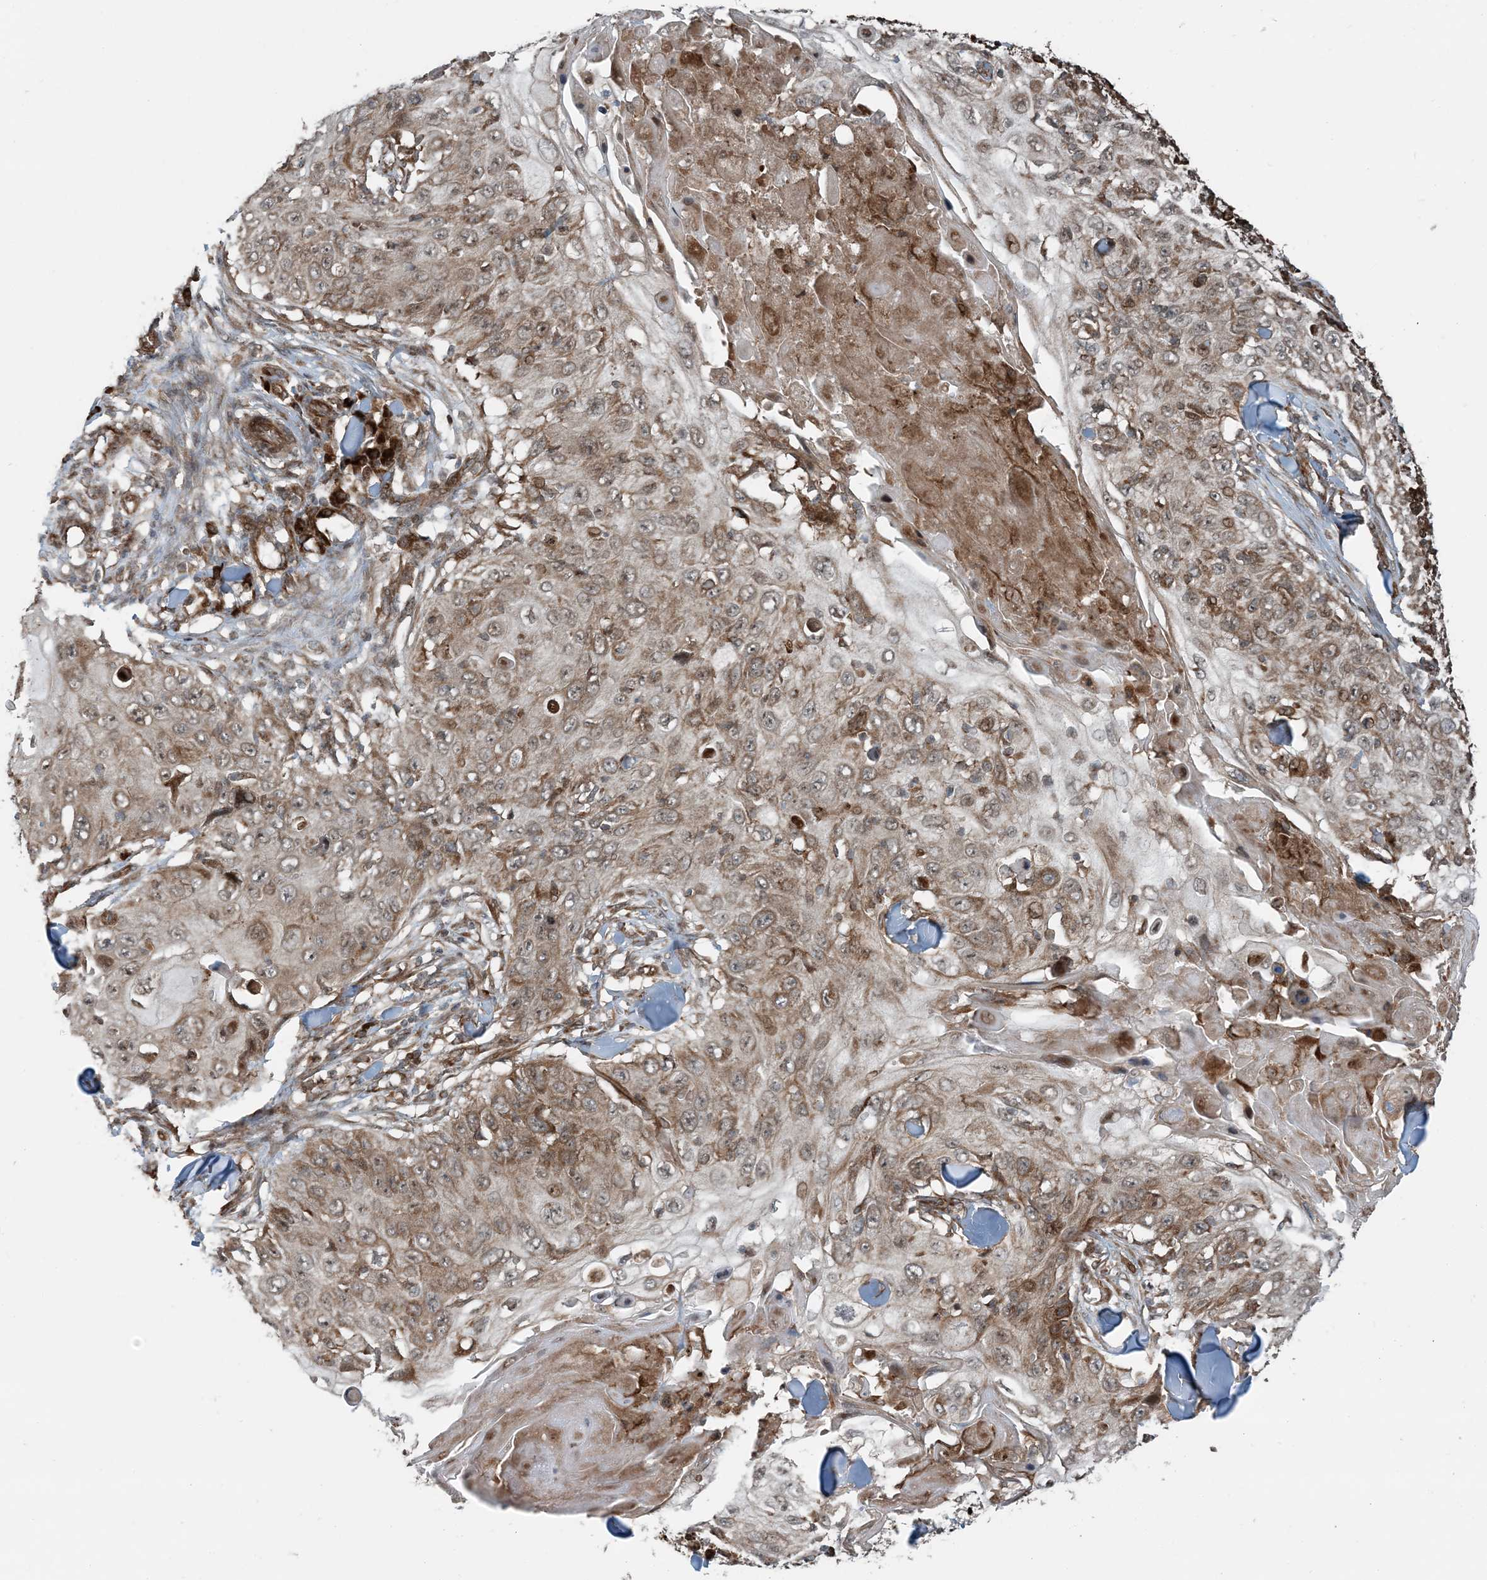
{"staining": {"intensity": "moderate", "quantity": ">75%", "location": "cytoplasmic/membranous"}, "tissue": "skin cancer", "cell_type": "Tumor cells", "image_type": "cancer", "snomed": [{"axis": "morphology", "description": "Squamous cell carcinoma, NOS"}, {"axis": "topography", "description": "Skin"}], "caption": "DAB (3,3'-diaminobenzidine) immunohistochemical staining of squamous cell carcinoma (skin) demonstrates moderate cytoplasmic/membranous protein positivity in about >75% of tumor cells.", "gene": "EDEM2", "patient": {"sex": "male", "age": 86}}